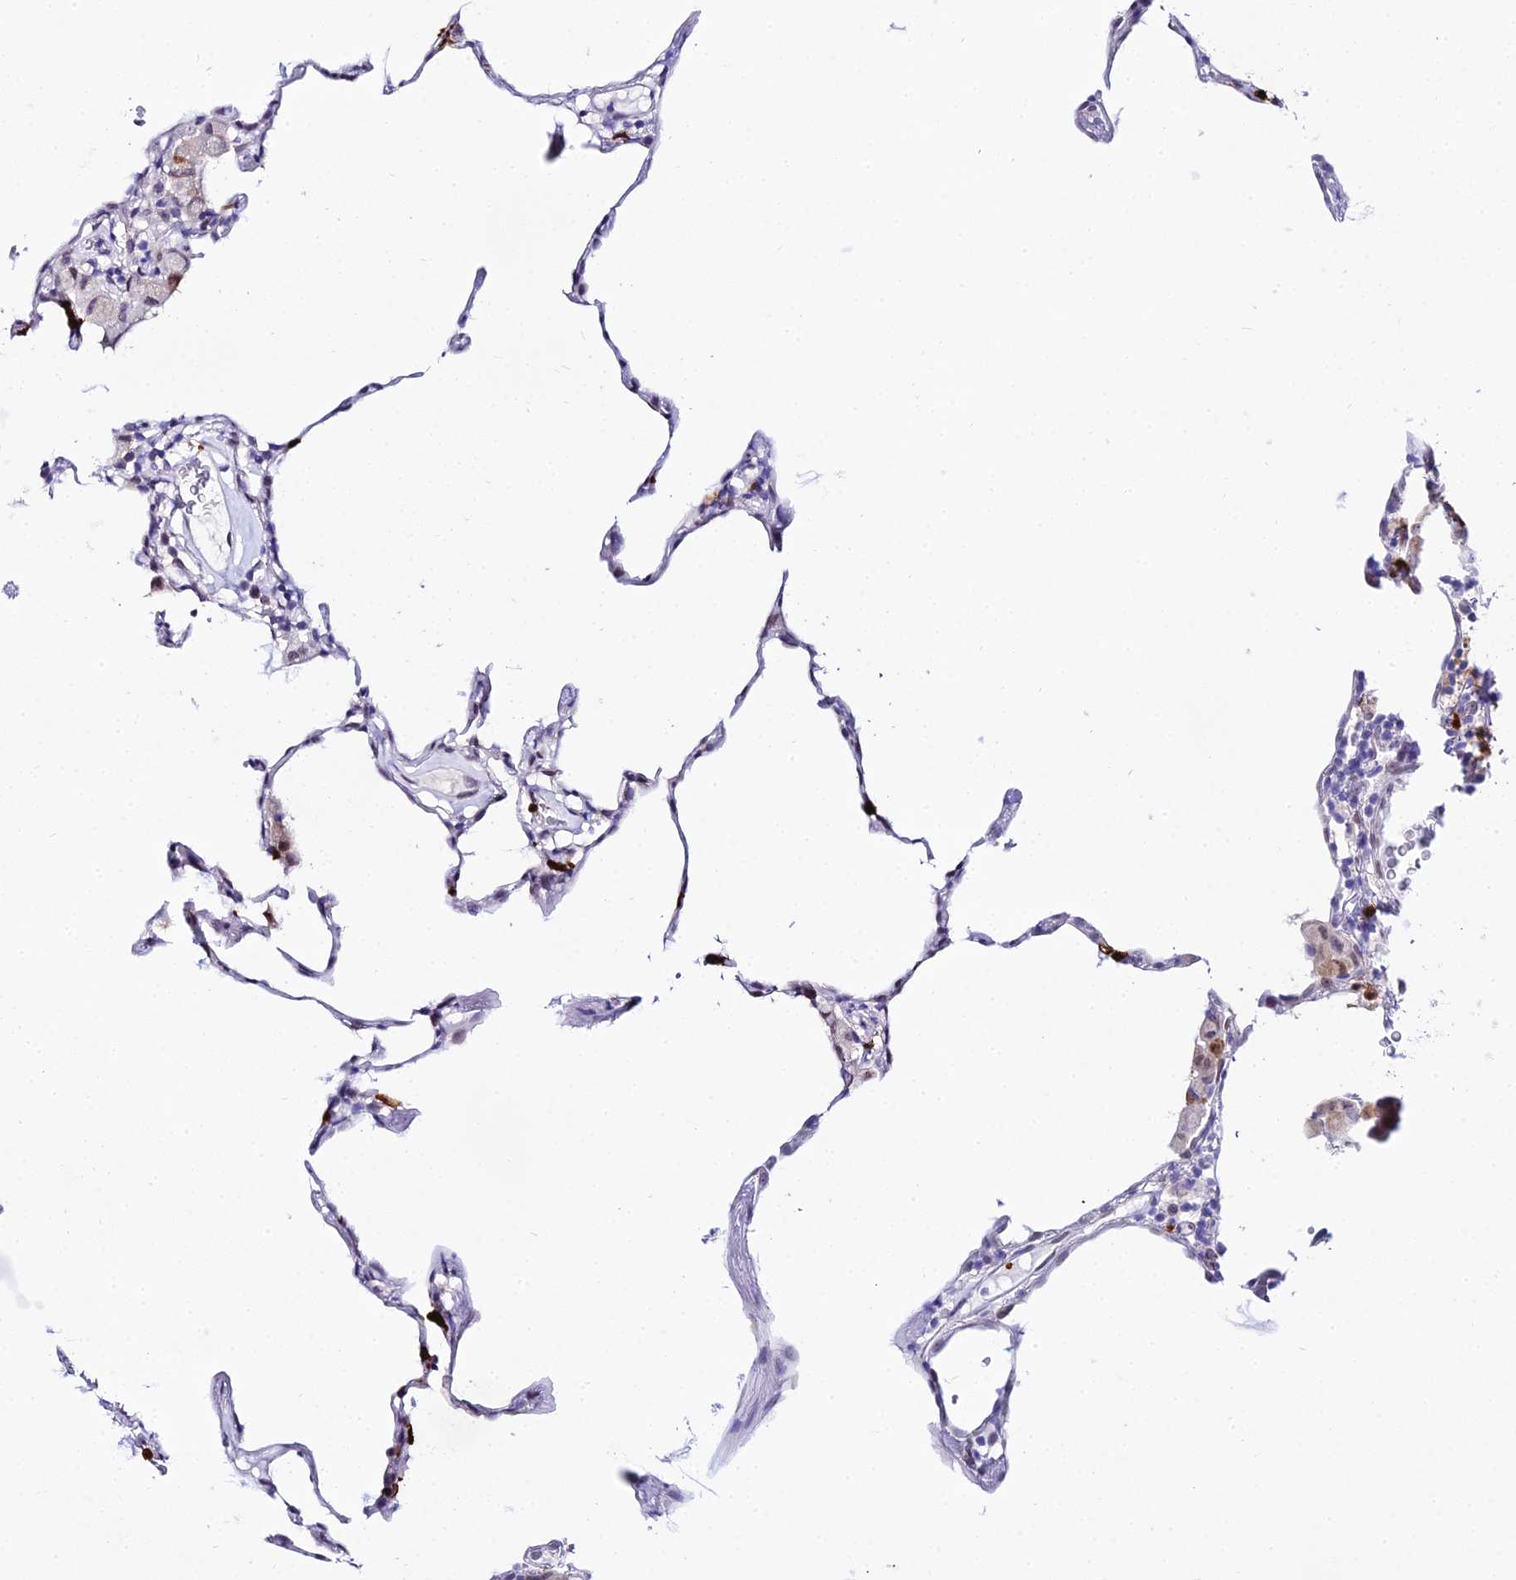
{"staining": {"intensity": "moderate", "quantity": "<25%", "location": "nuclear"}, "tissue": "lung", "cell_type": "Alveolar cells", "image_type": "normal", "snomed": [{"axis": "morphology", "description": "Normal tissue, NOS"}, {"axis": "topography", "description": "Lung"}], "caption": "The immunohistochemical stain highlights moderate nuclear staining in alveolar cells of benign lung. The protein is shown in brown color, while the nuclei are stained blue.", "gene": "MCM10", "patient": {"sex": "female", "age": 57}}